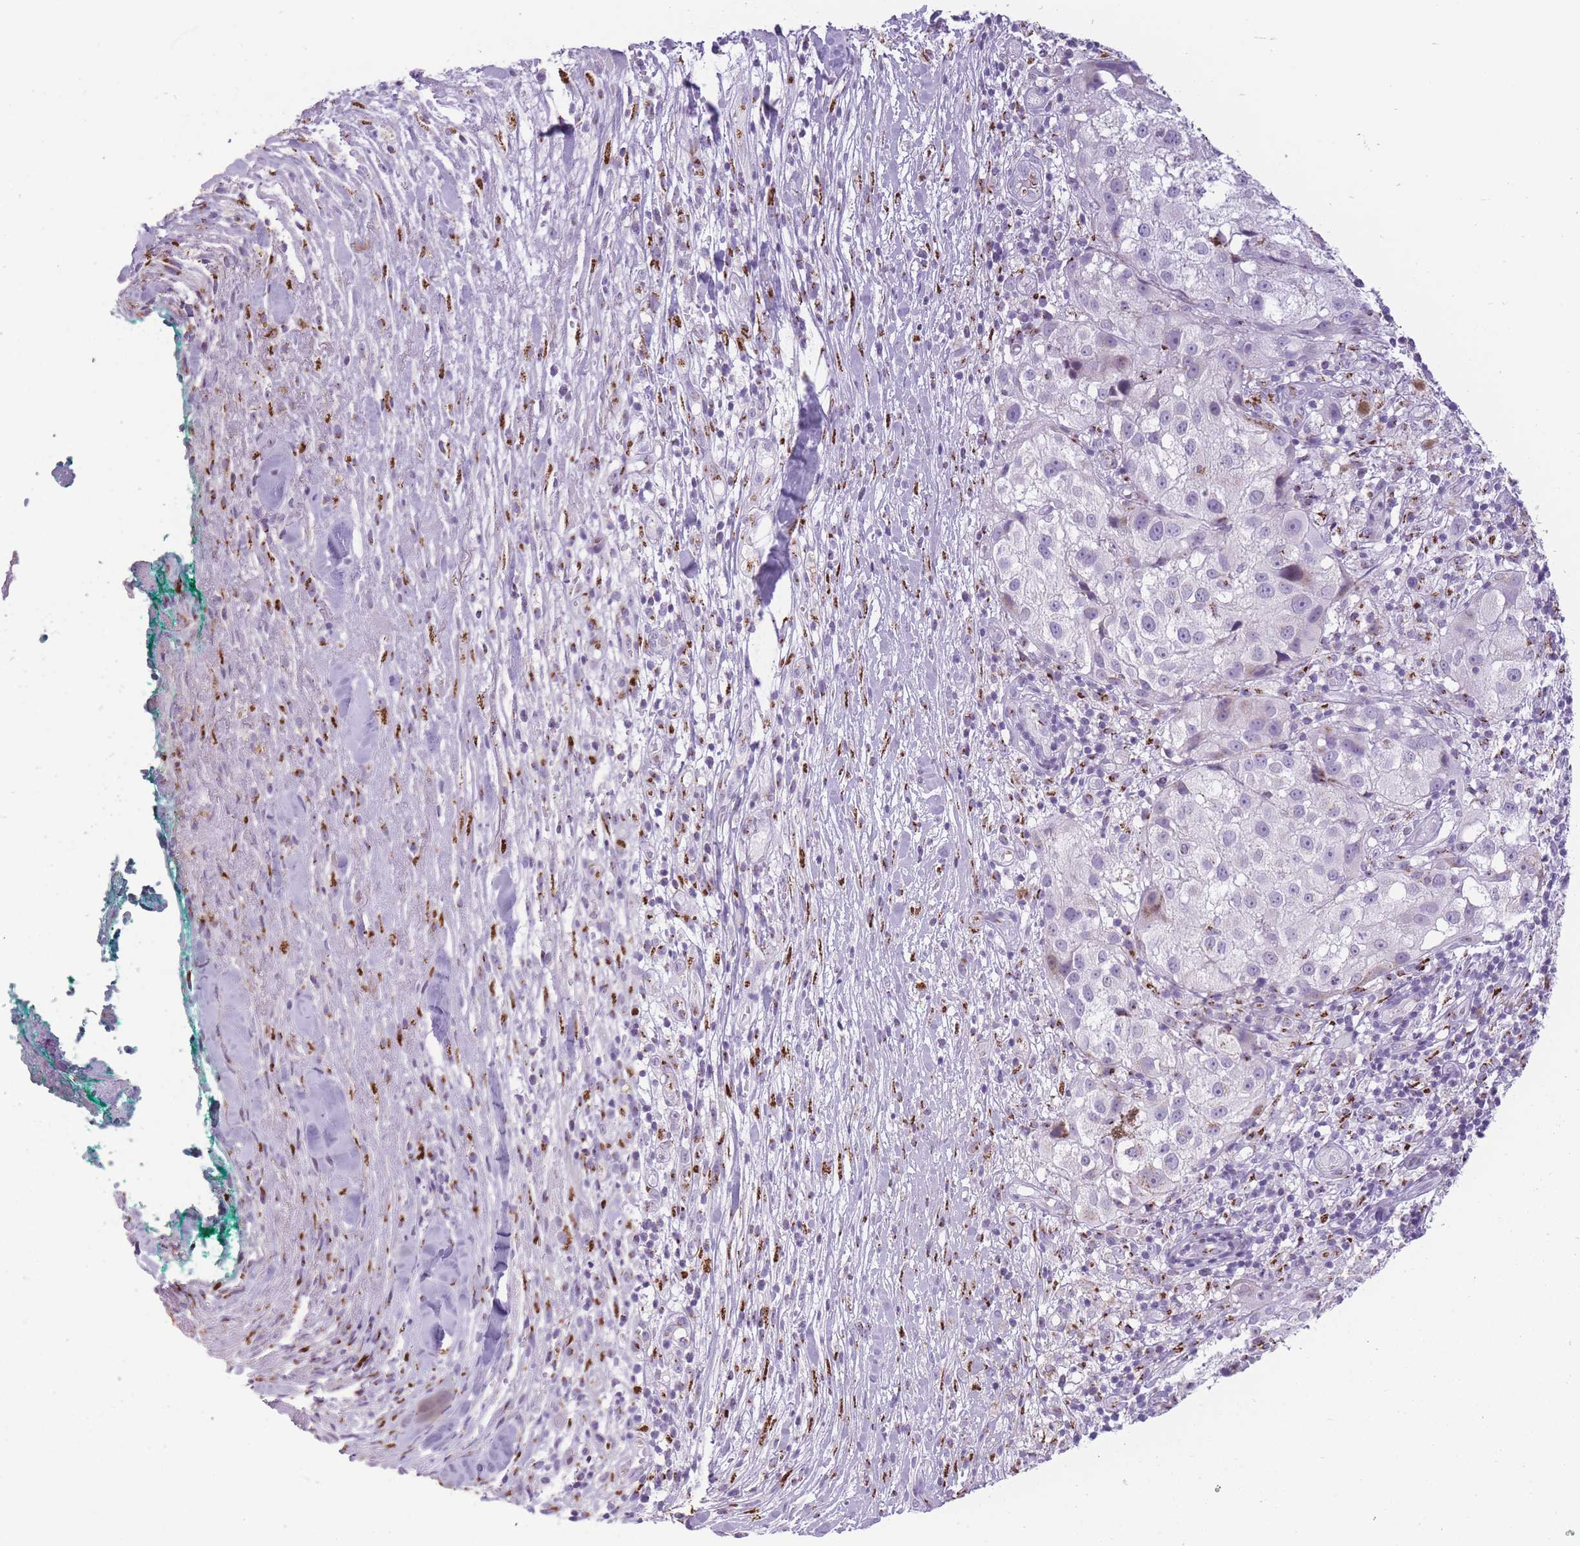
{"staining": {"intensity": "negative", "quantity": "none", "location": "none"}, "tissue": "melanoma", "cell_type": "Tumor cells", "image_type": "cancer", "snomed": [{"axis": "morphology", "description": "Normal morphology"}, {"axis": "morphology", "description": "Malignant melanoma, NOS"}, {"axis": "topography", "description": "Skin"}], "caption": "The photomicrograph demonstrates no significant staining in tumor cells of melanoma.", "gene": "B4GALT2", "patient": {"sex": "female", "age": 72}}